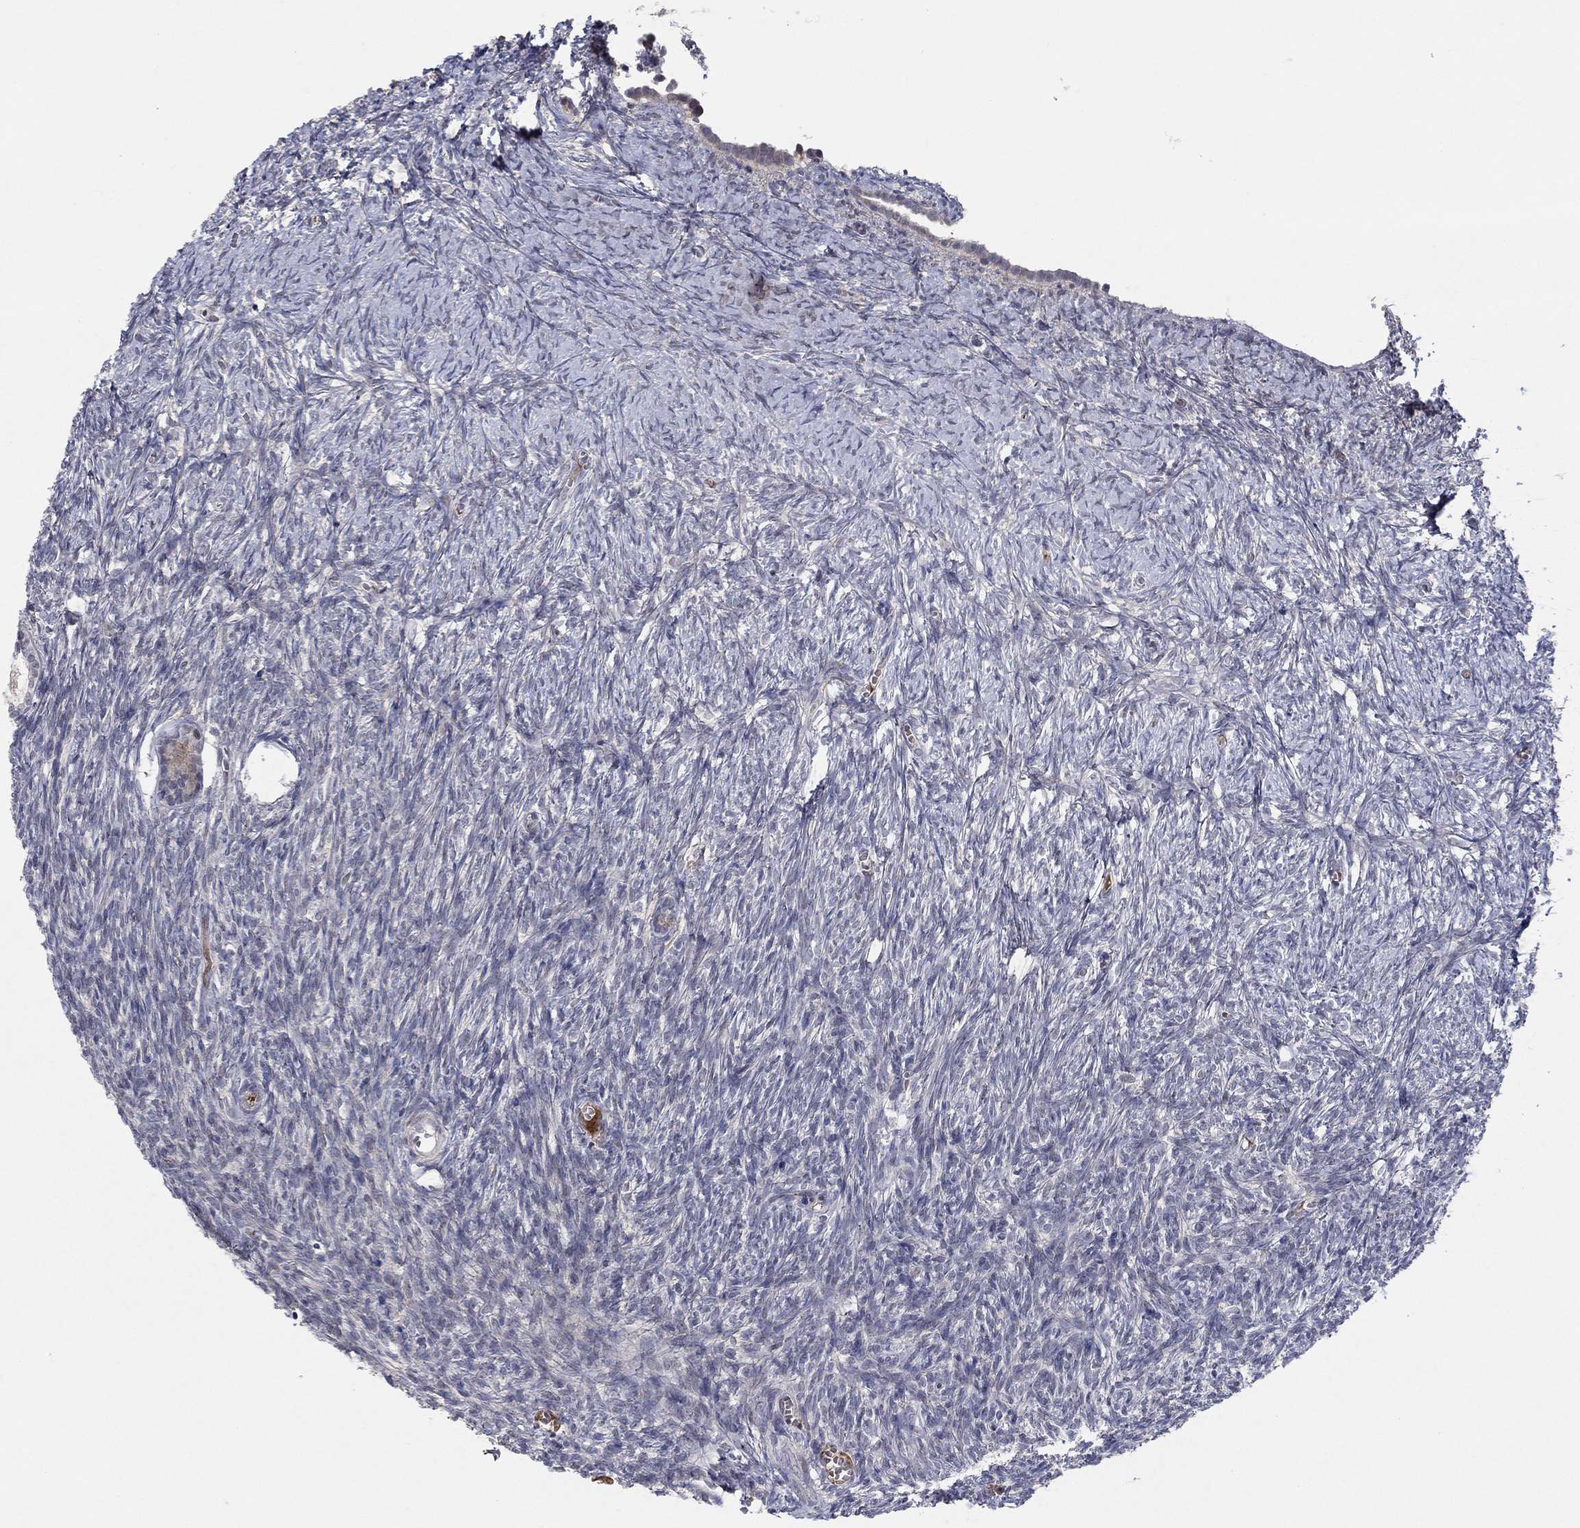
{"staining": {"intensity": "weak", "quantity": "25%-75%", "location": "cytoplasmic/membranous"}, "tissue": "ovary", "cell_type": "Follicle cells", "image_type": "normal", "snomed": [{"axis": "morphology", "description": "Normal tissue, NOS"}, {"axis": "topography", "description": "Ovary"}], "caption": "A brown stain shows weak cytoplasmic/membranous expression of a protein in follicle cells of unremarkable ovary. Nuclei are stained in blue.", "gene": "IL4", "patient": {"sex": "female", "age": 43}}